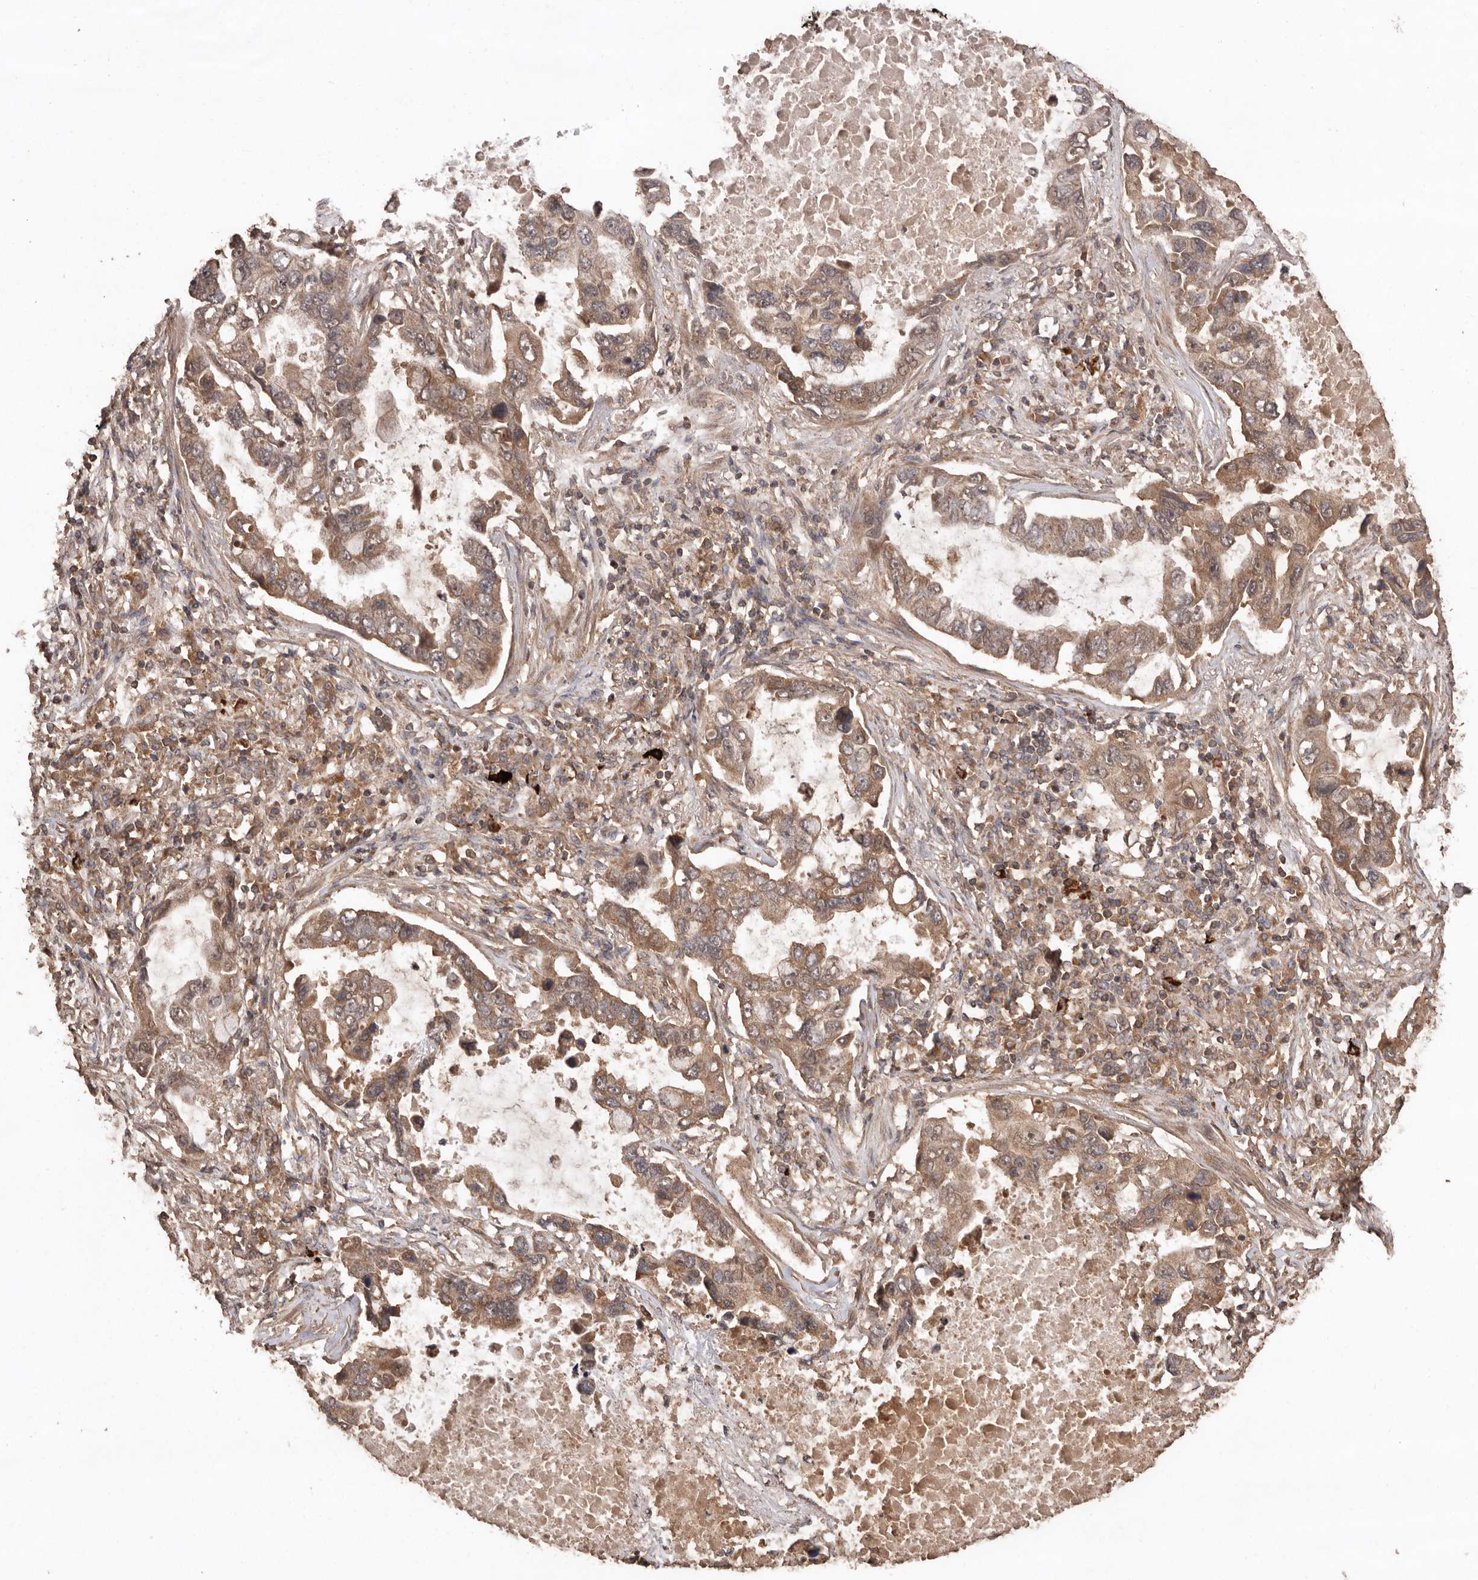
{"staining": {"intensity": "moderate", "quantity": ">75%", "location": "cytoplasmic/membranous"}, "tissue": "lung cancer", "cell_type": "Tumor cells", "image_type": "cancer", "snomed": [{"axis": "morphology", "description": "Adenocarcinoma, NOS"}, {"axis": "topography", "description": "Lung"}], "caption": "Immunohistochemistry photomicrograph of human lung cancer stained for a protein (brown), which reveals medium levels of moderate cytoplasmic/membranous staining in approximately >75% of tumor cells.", "gene": "RWDD1", "patient": {"sex": "male", "age": 64}}